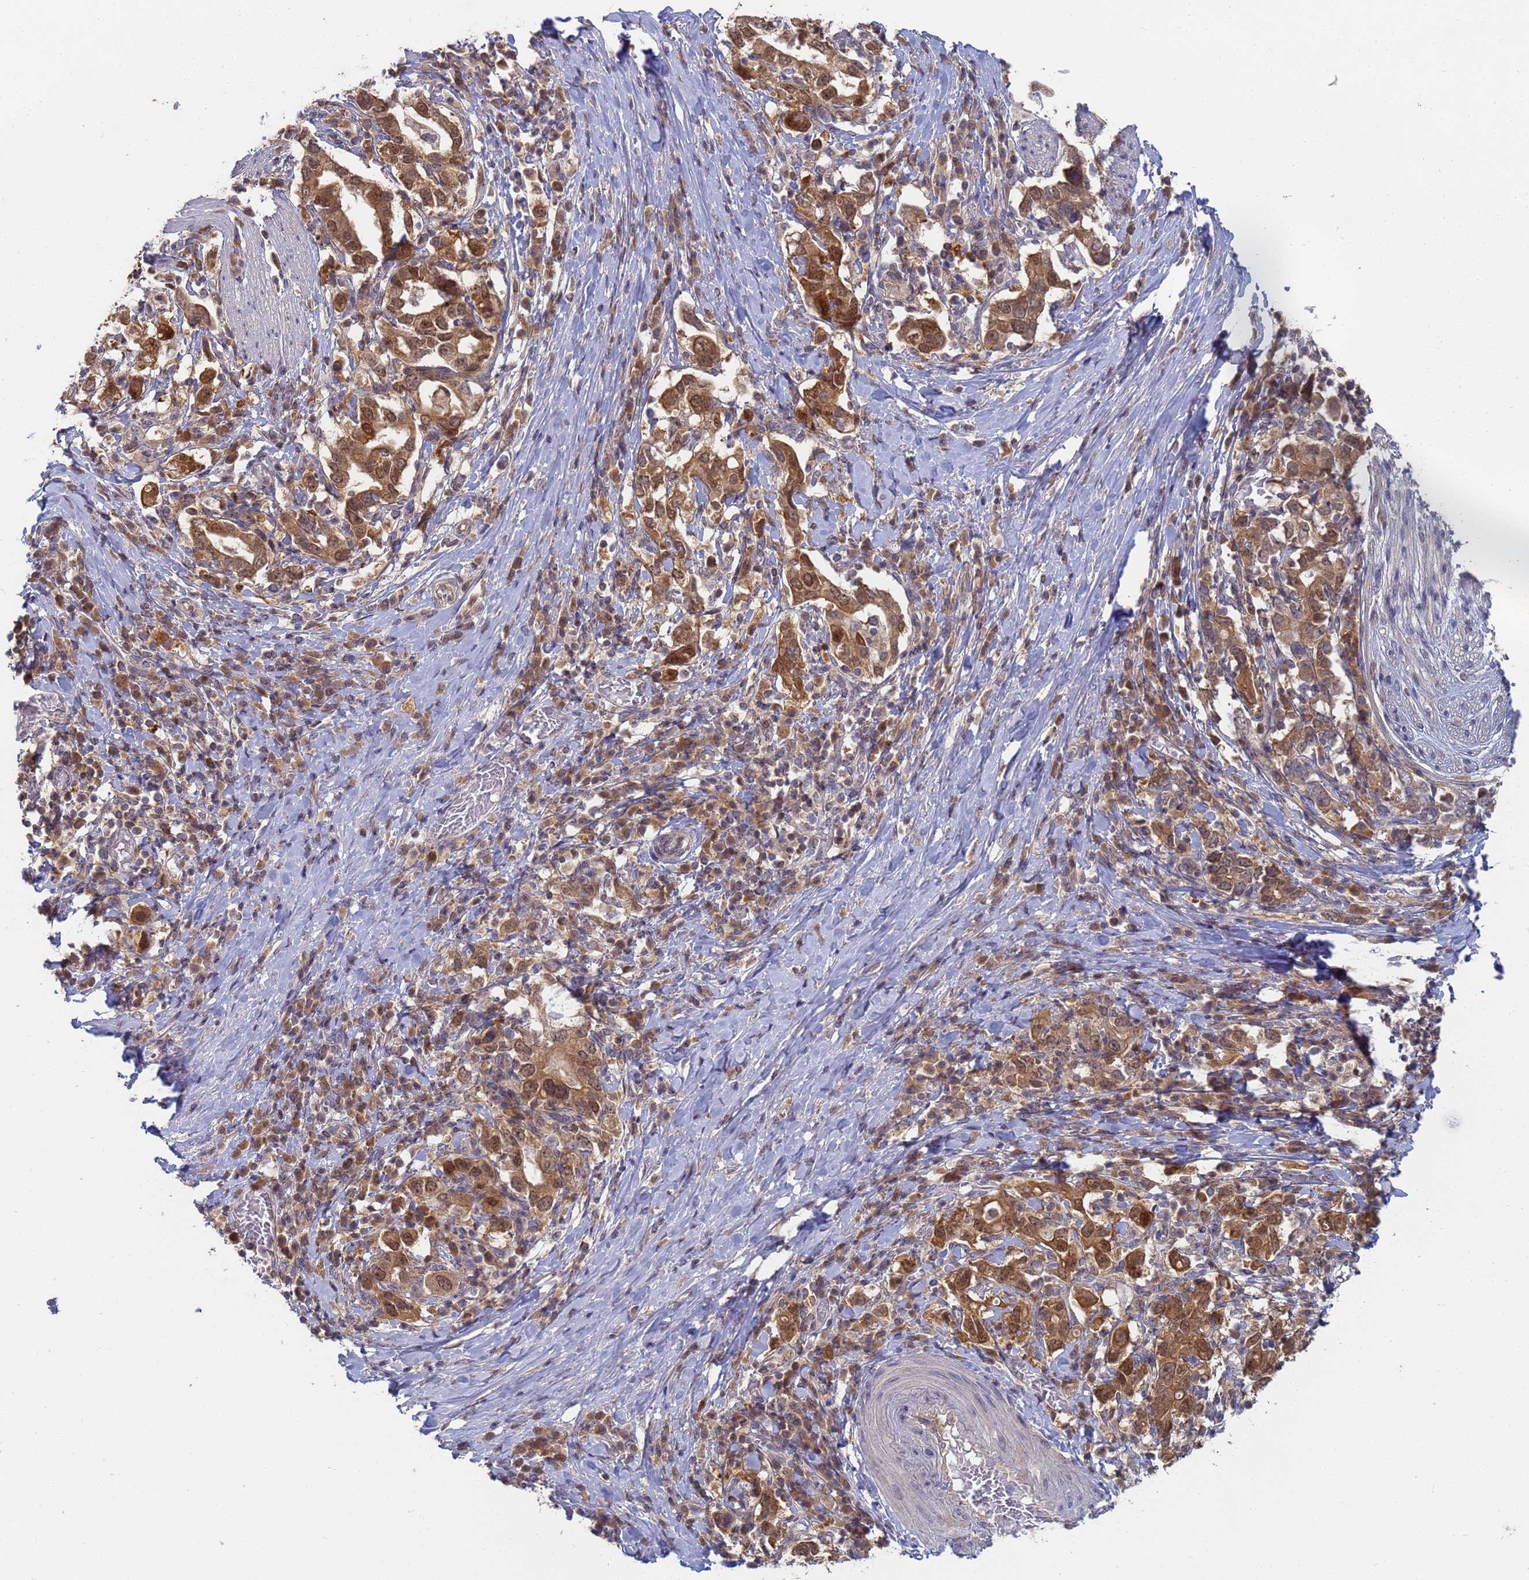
{"staining": {"intensity": "moderate", "quantity": ">75%", "location": "cytoplasmic/membranous,nuclear"}, "tissue": "stomach cancer", "cell_type": "Tumor cells", "image_type": "cancer", "snomed": [{"axis": "morphology", "description": "Adenocarcinoma, NOS"}, {"axis": "topography", "description": "Stomach, upper"}, {"axis": "topography", "description": "Stomach"}], "caption": "Protein analysis of stomach adenocarcinoma tissue displays moderate cytoplasmic/membranous and nuclear staining in approximately >75% of tumor cells.", "gene": "SHARPIN", "patient": {"sex": "male", "age": 62}}